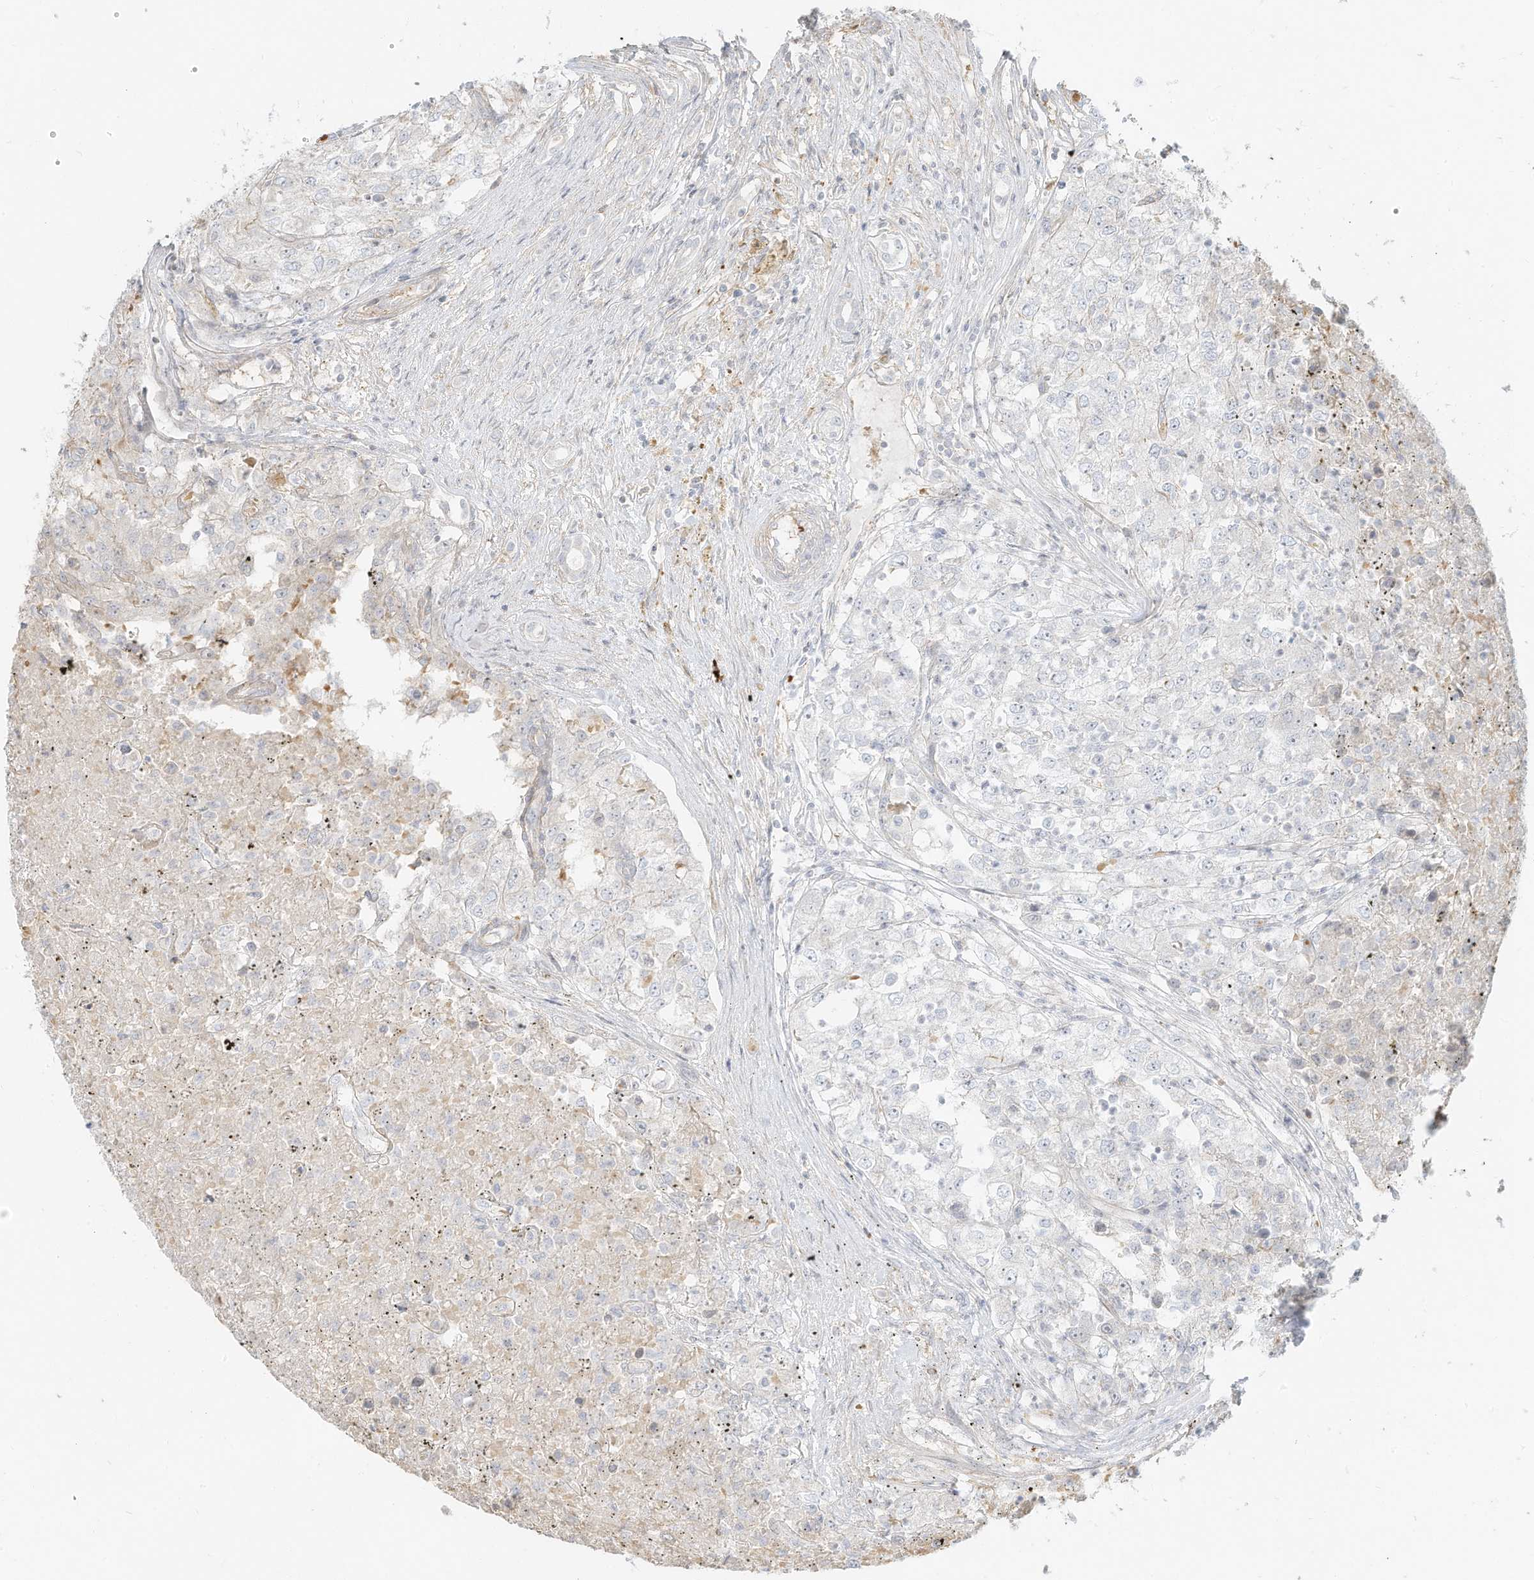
{"staining": {"intensity": "negative", "quantity": "none", "location": "none"}, "tissue": "renal cancer", "cell_type": "Tumor cells", "image_type": "cancer", "snomed": [{"axis": "morphology", "description": "Adenocarcinoma, NOS"}, {"axis": "topography", "description": "Kidney"}], "caption": "IHC histopathology image of human renal cancer stained for a protein (brown), which exhibits no expression in tumor cells. (DAB (3,3'-diaminobenzidine) IHC with hematoxylin counter stain).", "gene": "OFD1", "patient": {"sex": "female", "age": 54}}